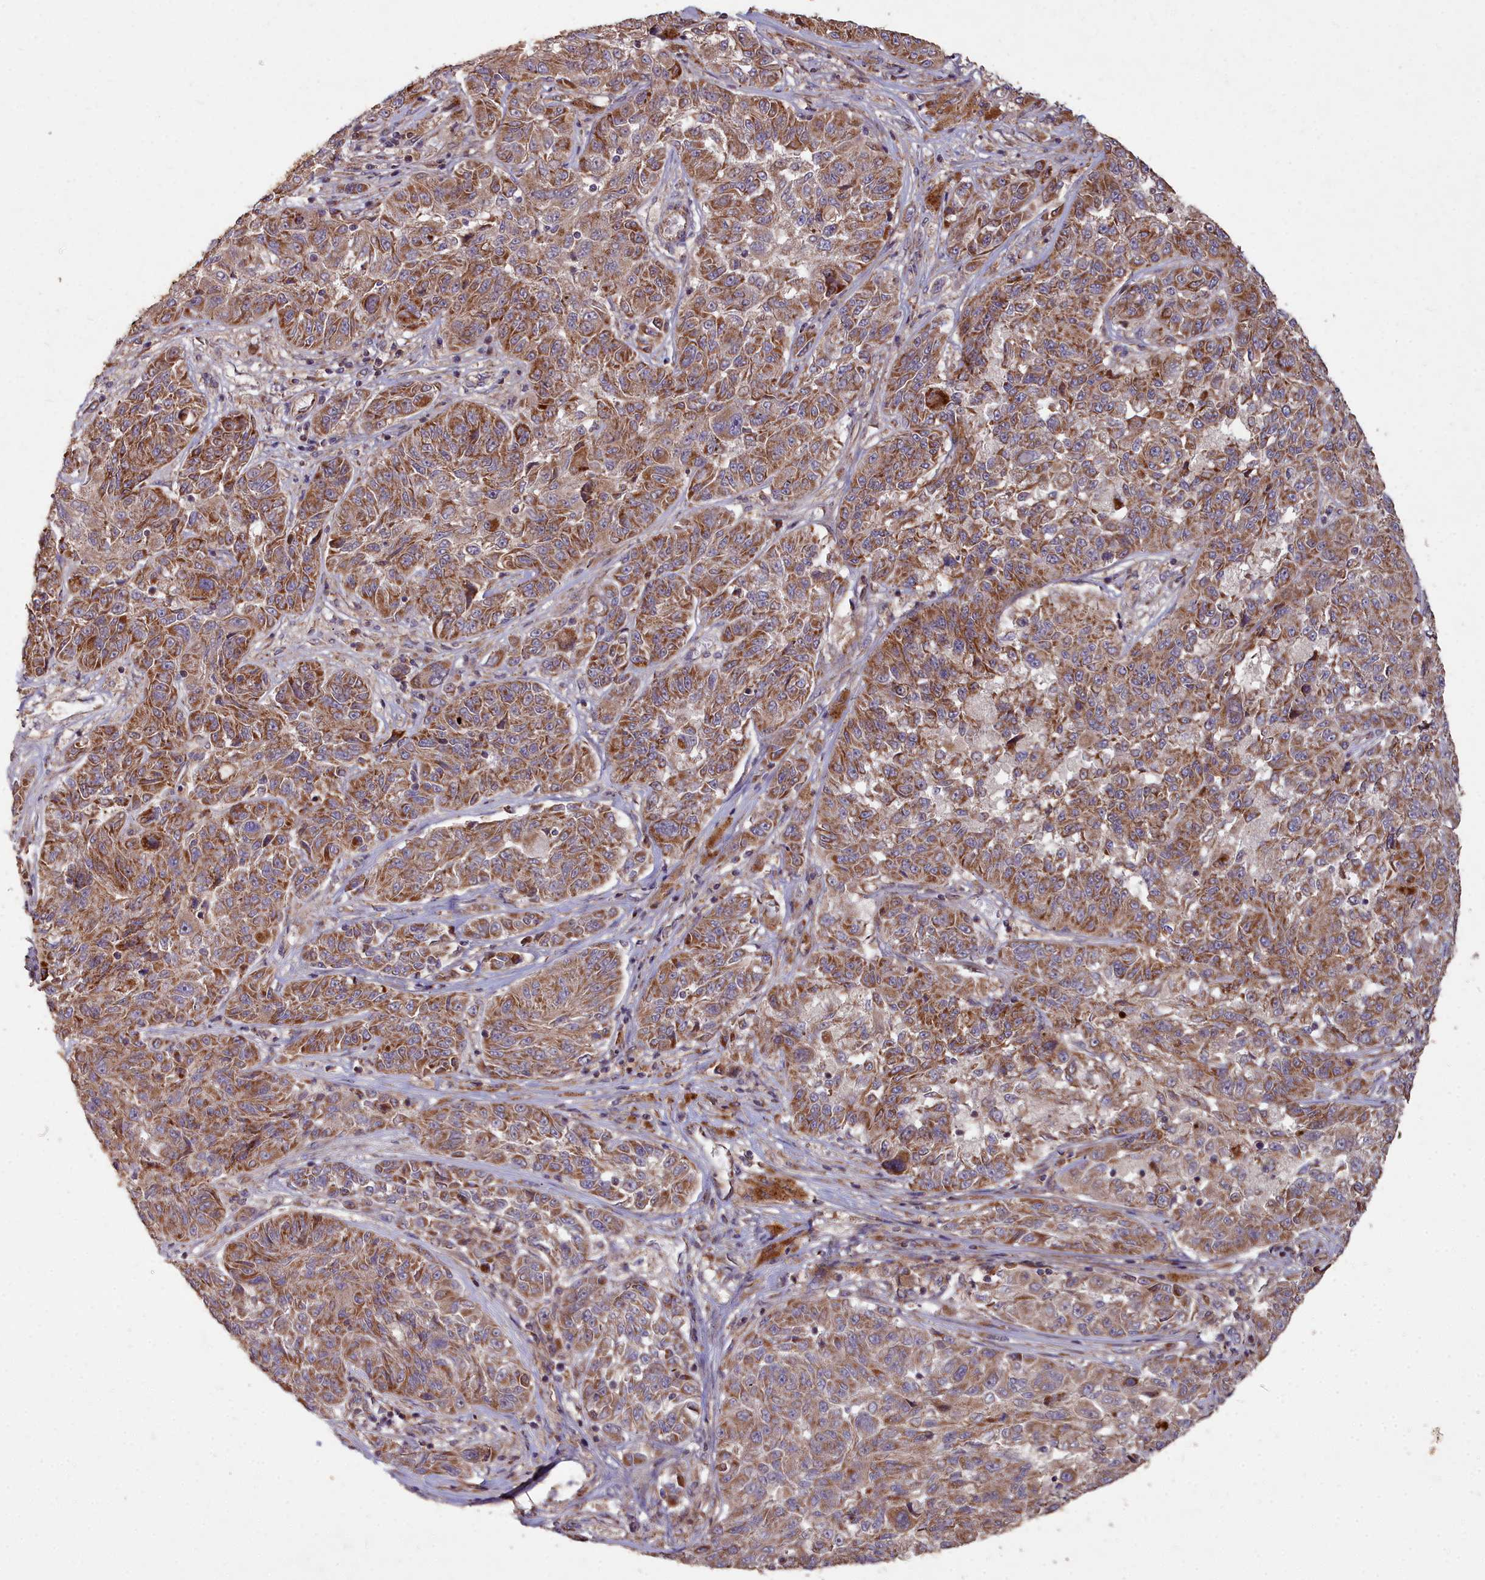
{"staining": {"intensity": "moderate", "quantity": ">75%", "location": "cytoplasmic/membranous"}, "tissue": "melanoma", "cell_type": "Tumor cells", "image_type": "cancer", "snomed": [{"axis": "morphology", "description": "Malignant melanoma, NOS"}, {"axis": "topography", "description": "Skin"}], "caption": "Protein expression analysis of human melanoma reveals moderate cytoplasmic/membranous positivity in about >75% of tumor cells. (DAB (3,3'-diaminobenzidine) IHC, brown staining for protein, blue staining for nuclei).", "gene": "COX11", "patient": {"sex": "male", "age": 53}}